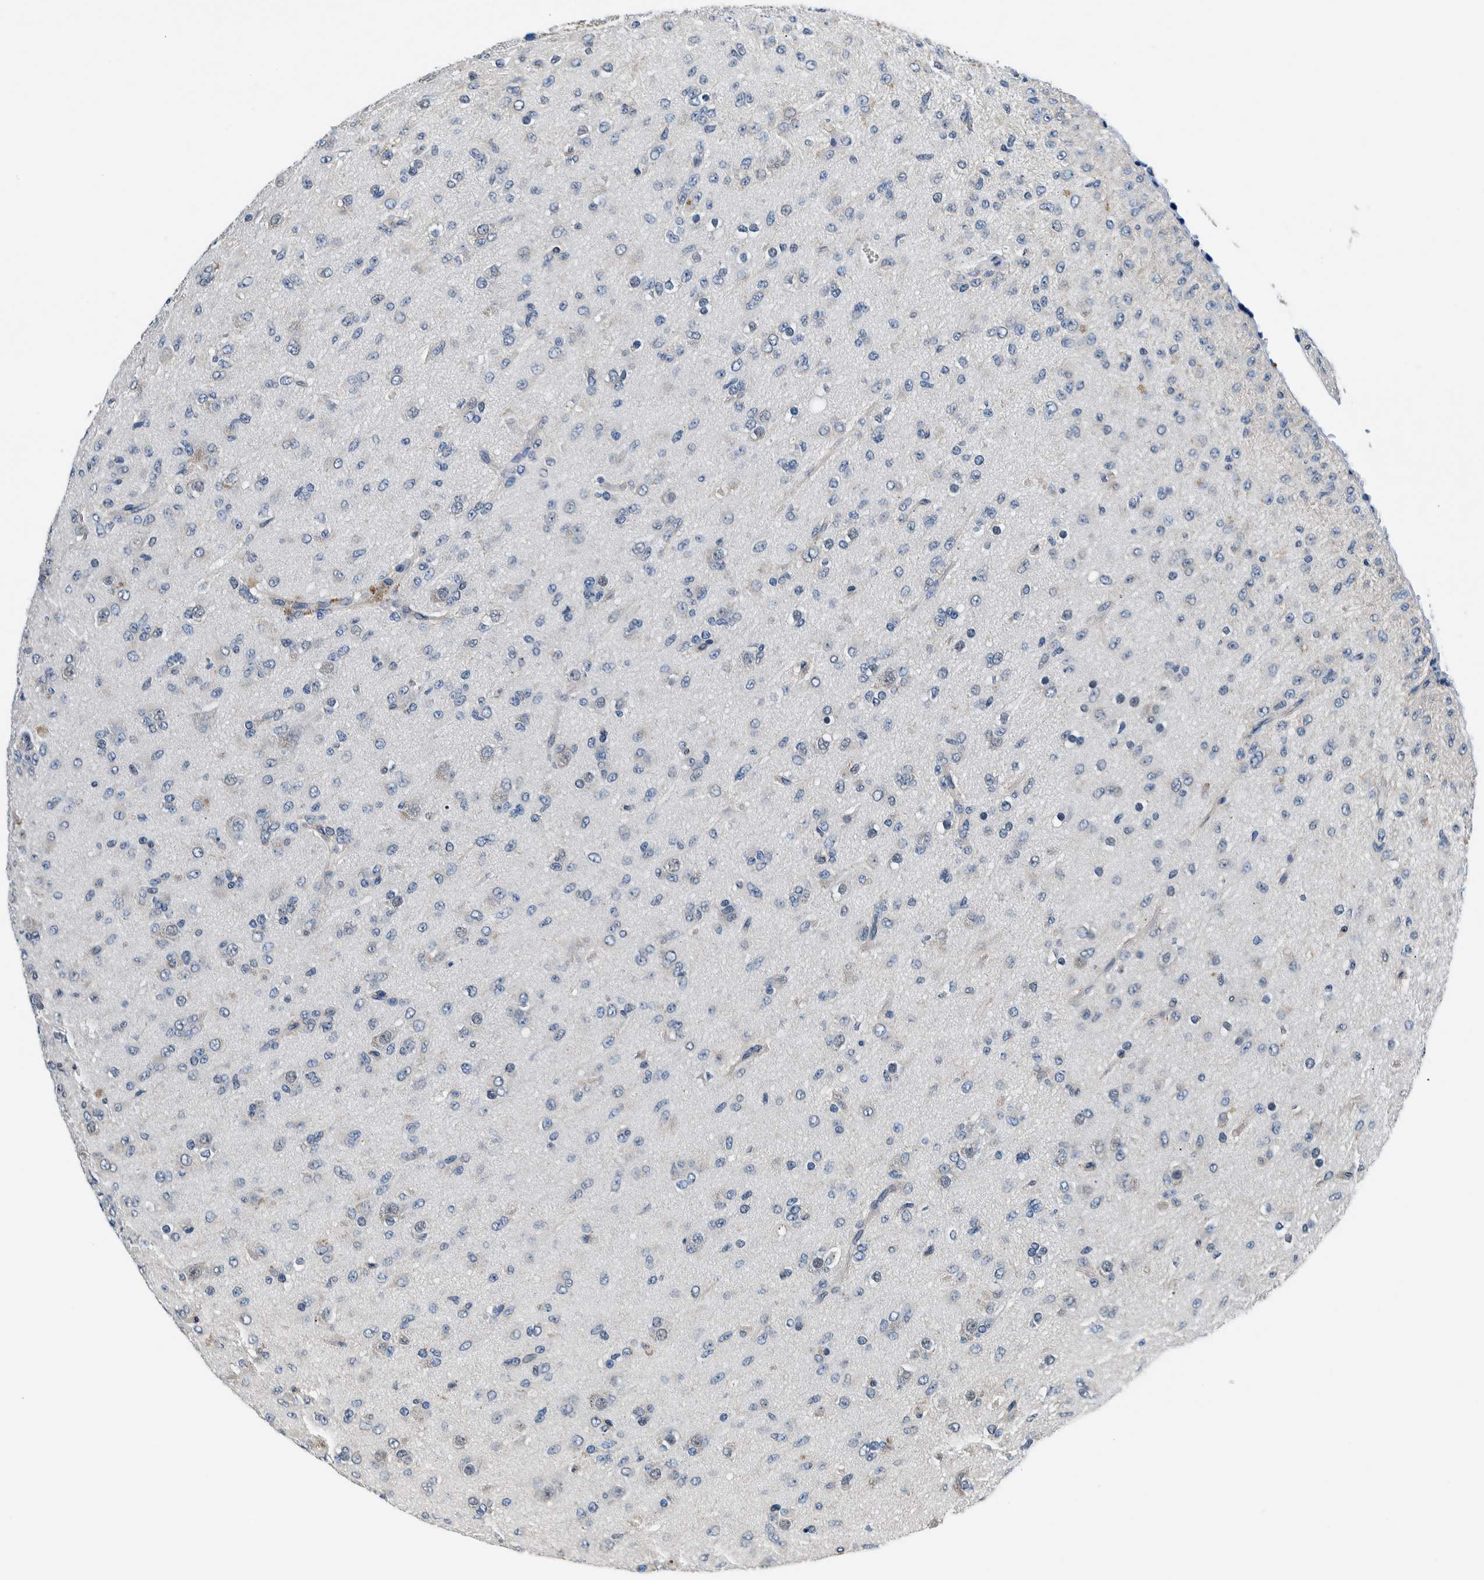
{"staining": {"intensity": "negative", "quantity": "none", "location": "none"}, "tissue": "glioma", "cell_type": "Tumor cells", "image_type": "cancer", "snomed": [{"axis": "morphology", "description": "Glioma, malignant, Low grade"}, {"axis": "topography", "description": "Brain"}], "caption": "Photomicrograph shows no protein positivity in tumor cells of glioma tissue.", "gene": "NIBAN2", "patient": {"sex": "male", "age": 65}}